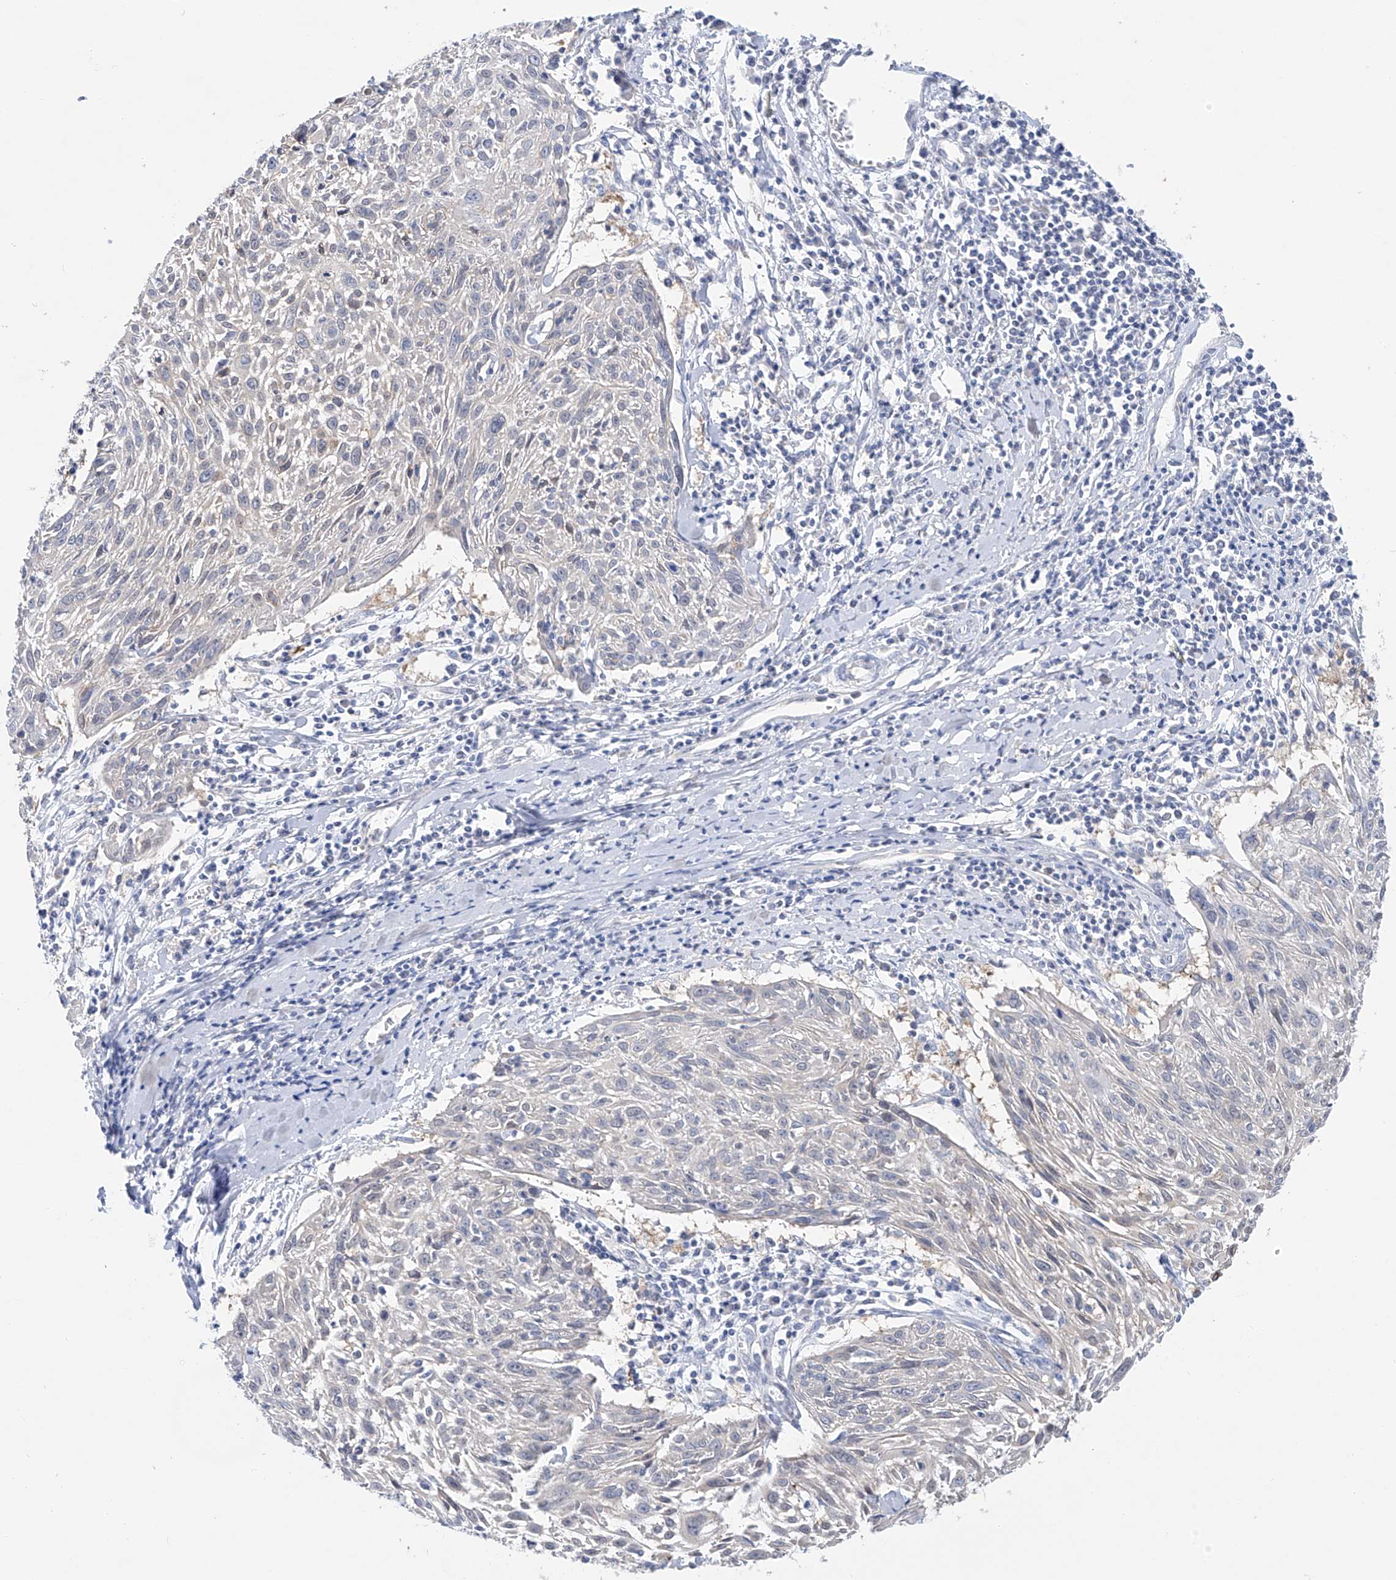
{"staining": {"intensity": "negative", "quantity": "none", "location": "none"}, "tissue": "cervical cancer", "cell_type": "Tumor cells", "image_type": "cancer", "snomed": [{"axis": "morphology", "description": "Squamous cell carcinoma, NOS"}, {"axis": "topography", "description": "Cervix"}], "caption": "High magnification brightfield microscopy of cervical cancer (squamous cell carcinoma) stained with DAB (brown) and counterstained with hematoxylin (blue): tumor cells show no significant expression.", "gene": "UFL1", "patient": {"sex": "female", "age": 51}}